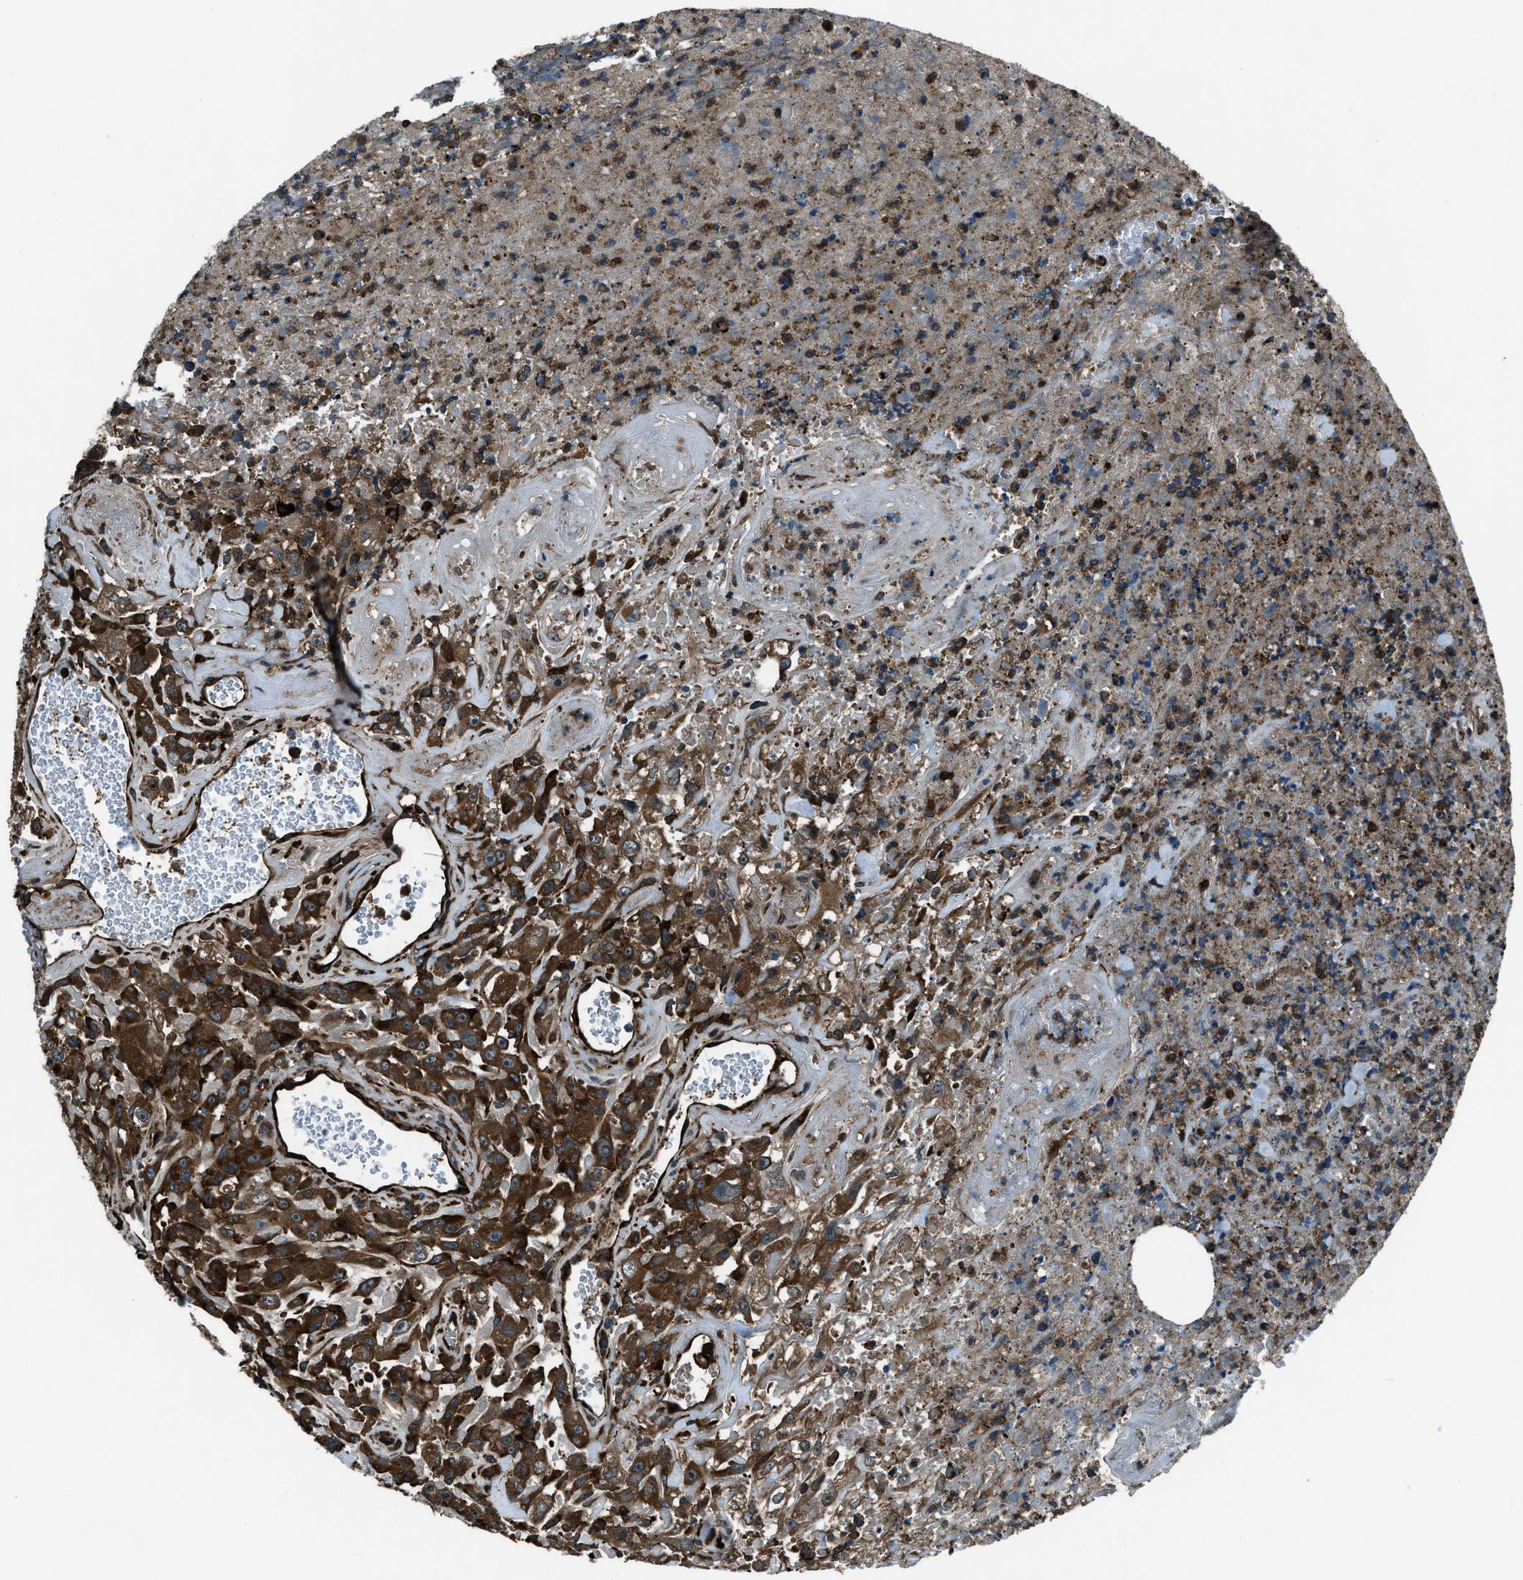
{"staining": {"intensity": "strong", "quantity": ">75%", "location": "cytoplasmic/membranous"}, "tissue": "urothelial cancer", "cell_type": "Tumor cells", "image_type": "cancer", "snomed": [{"axis": "morphology", "description": "Urothelial carcinoma, High grade"}, {"axis": "topography", "description": "Urinary bladder"}], "caption": "DAB immunohistochemical staining of human urothelial cancer demonstrates strong cytoplasmic/membranous protein expression in about >75% of tumor cells.", "gene": "SNX30", "patient": {"sex": "male", "age": 46}}